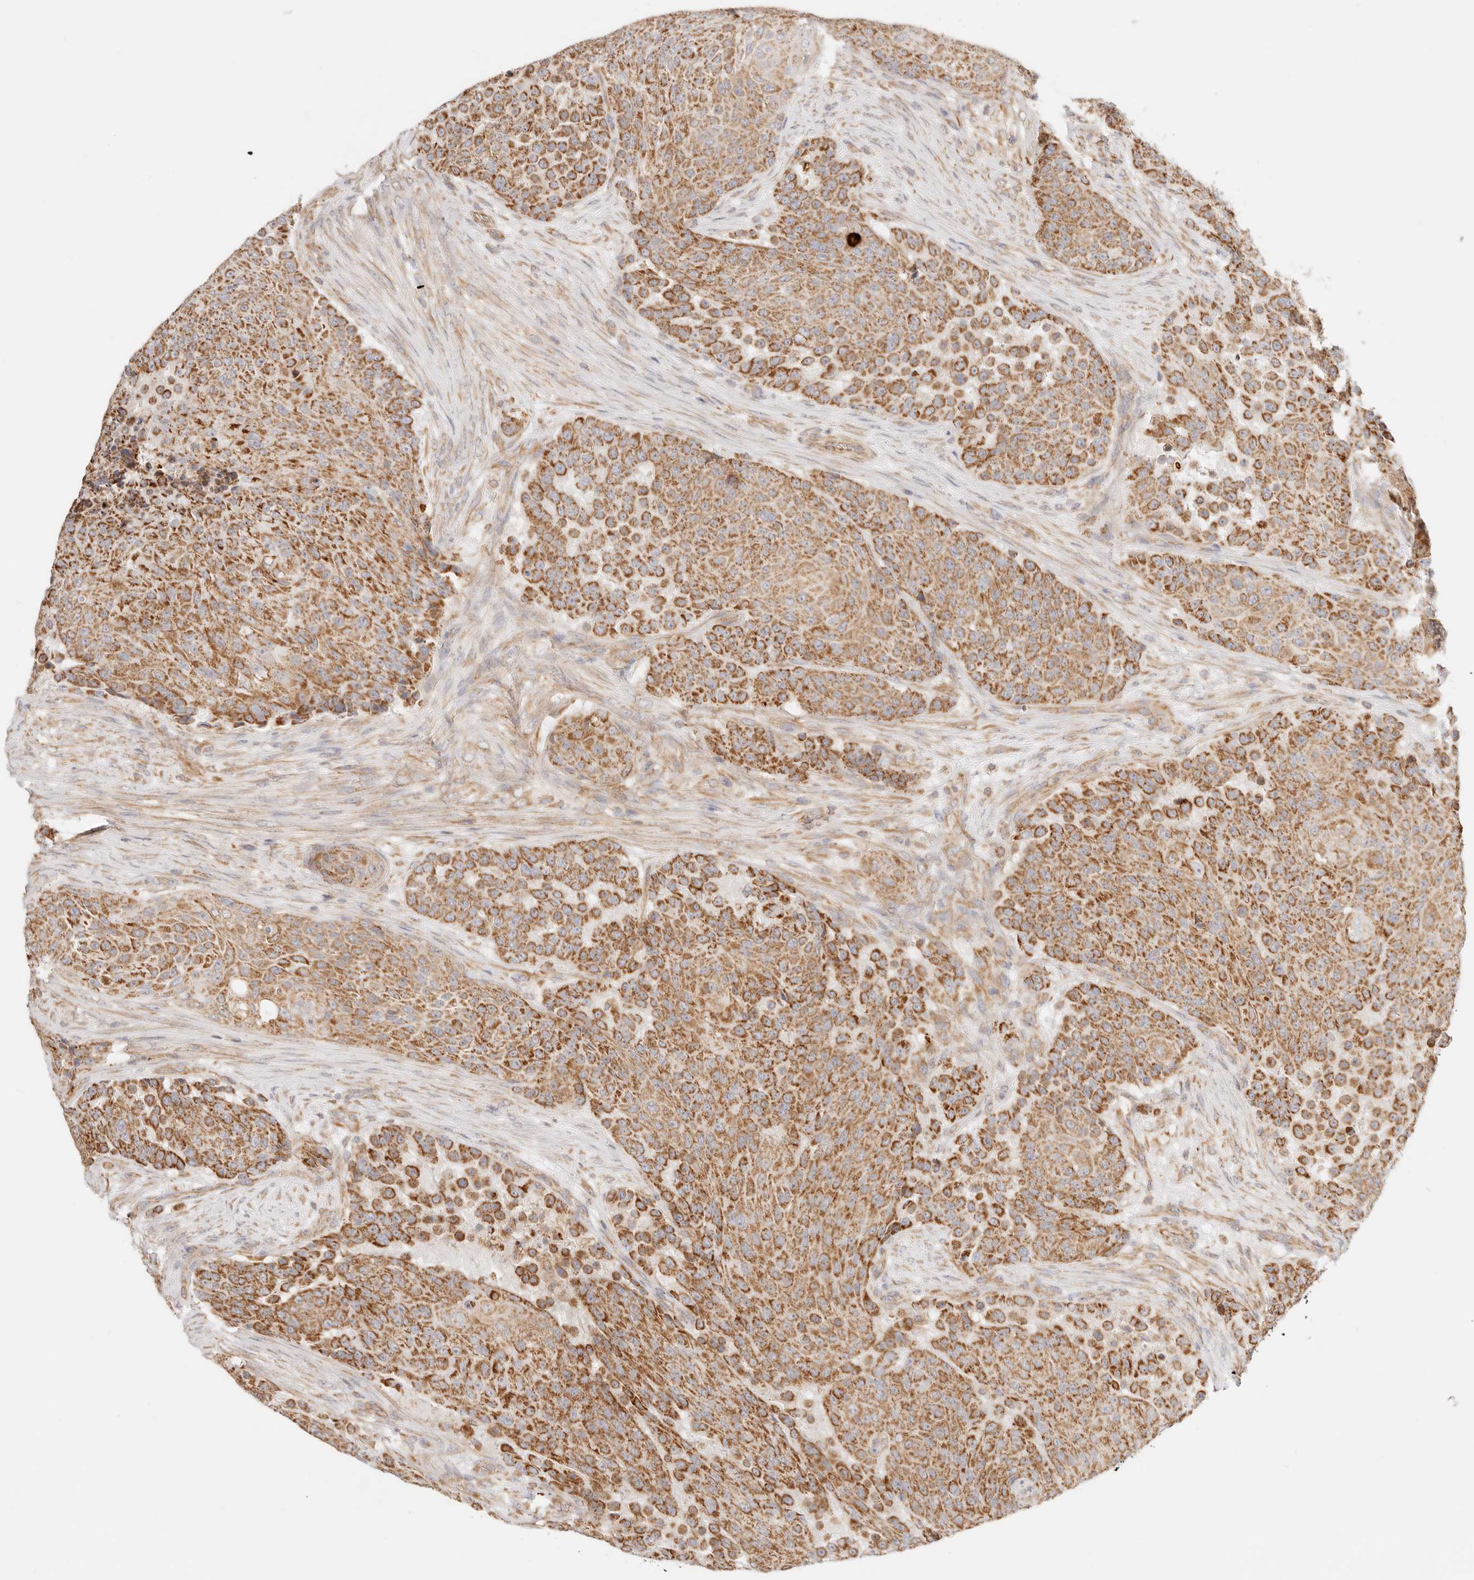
{"staining": {"intensity": "strong", "quantity": ">75%", "location": "cytoplasmic/membranous"}, "tissue": "urothelial cancer", "cell_type": "Tumor cells", "image_type": "cancer", "snomed": [{"axis": "morphology", "description": "Urothelial carcinoma, High grade"}, {"axis": "topography", "description": "Urinary bladder"}], "caption": "IHC staining of high-grade urothelial carcinoma, which displays high levels of strong cytoplasmic/membranous expression in about >75% of tumor cells indicating strong cytoplasmic/membranous protein staining. The staining was performed using DAB (3,3'-diaminobenzidine) (brown) for protein detection and nuclei were counterstained in hematoxylin (blue).", "gene": "ZC3H11A", "patient": {"sex": "female", "age": 63}}